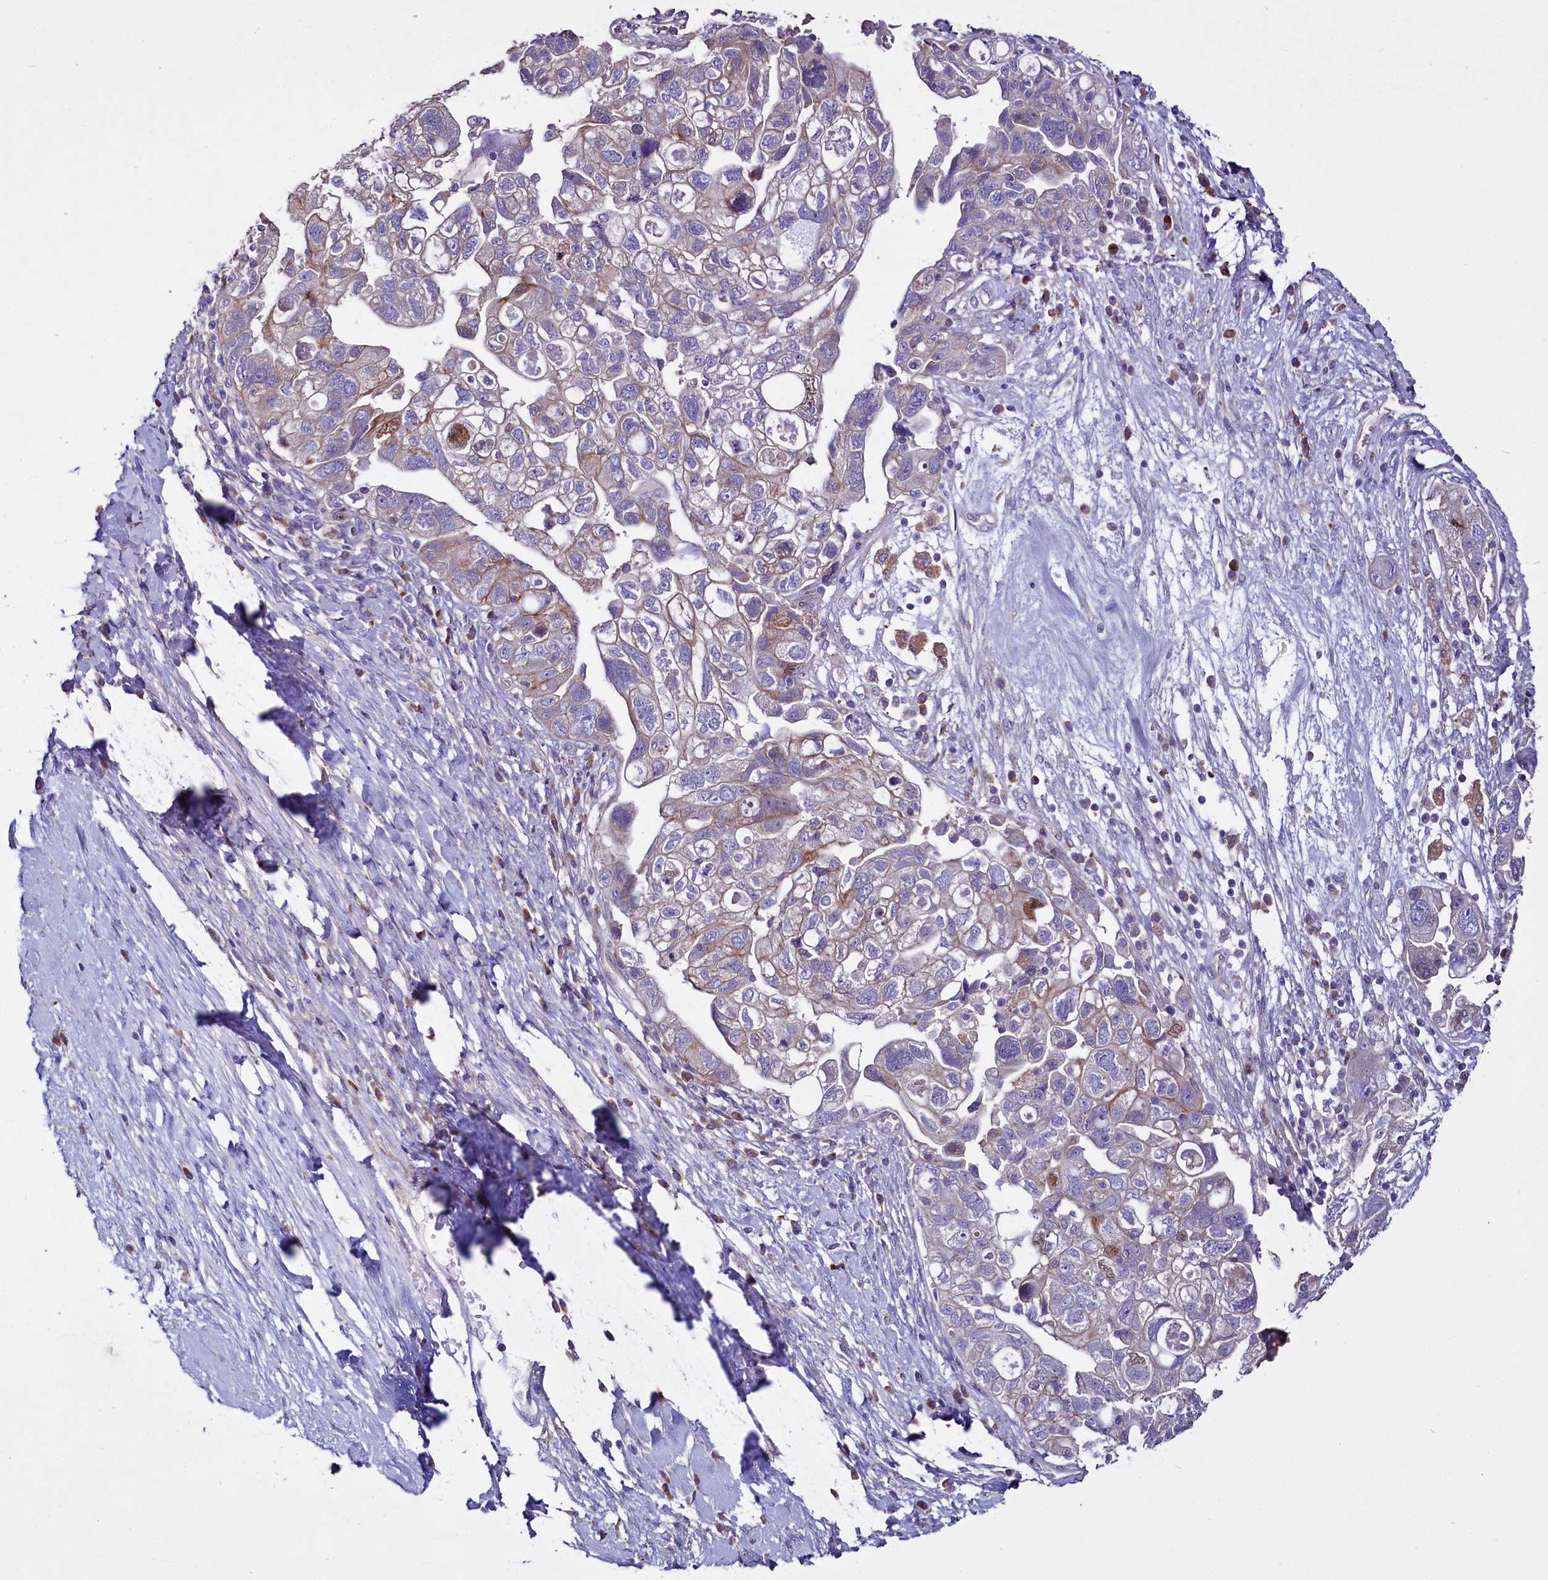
{"staining": {"intensity": "weak", "quantity": "<25%", "location": "cytoplasmic/membranous,nuclear"}, "tissue": "ovarian cancer", "cell_type": "Tumor cells", "image_type": "cancer", "snomed": [{"axis": "morphology", "description": "Carcinoma, NOS"}, {"axis": "morphology", "description": "Cystadenocarcinoma, serous, NOS"}, {"axis": "topography", "description": "Ovary"}], "caption": "Protein analysis of ovarian cancer demonstrates no significant positivity in tumor cells. (Stains: DAB immunohistochemistry (IHC) with hematoxylin counter stain, Microscopy: brightfield microscopy at high magnification).", "gene": "WNT8A", "patient": {"sex": "female", "age": 69}}